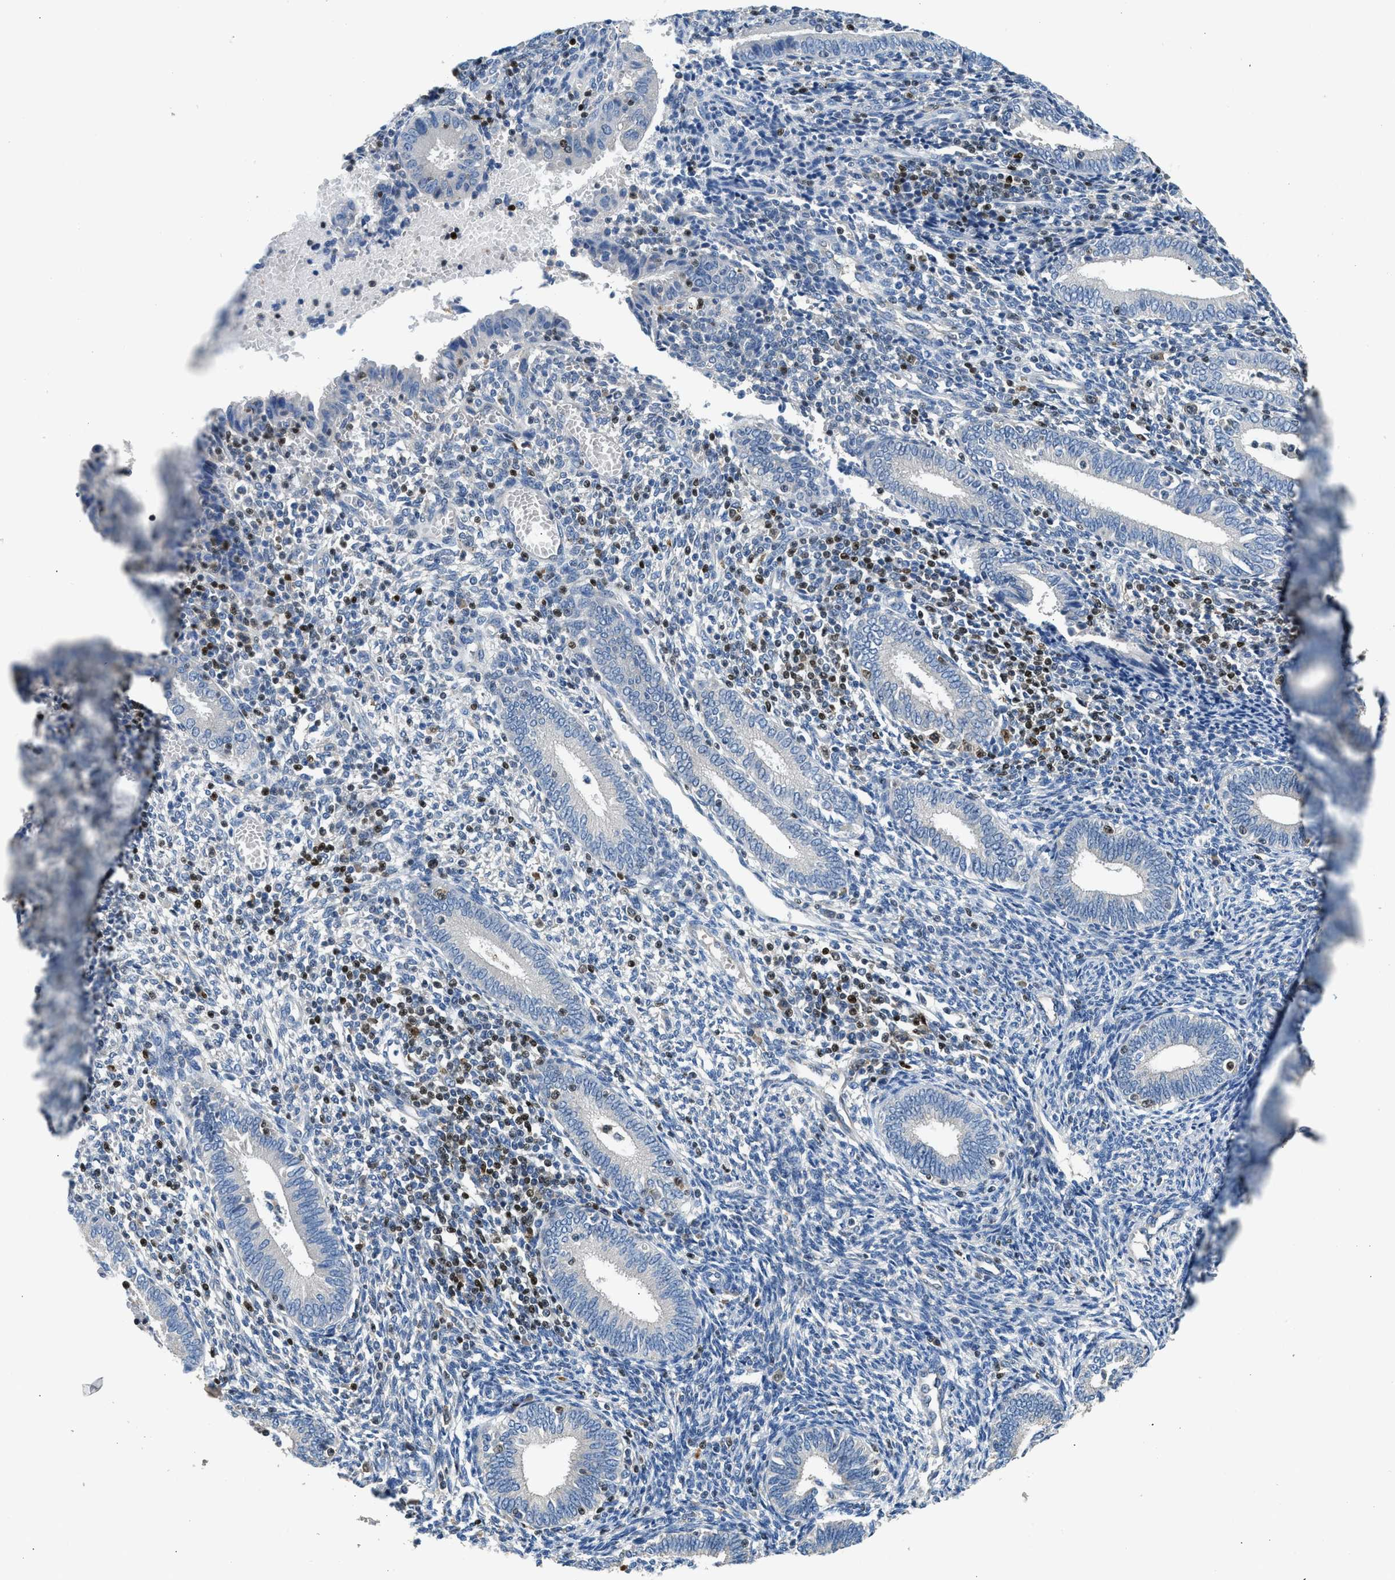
{"staining": {"intensity": "moderate", "quantity": "<25%", "location": "nuclear"}, "tissue": "endometrium", "cell_type": "Cells in endometrial stroma", "image_type": "normal", "snomed": [{"axis": "morphology", "description": "Normal tissue, NOS"}, {"axis": "topography", "description": "Endometrium"}], "caption": "An IHC micrograph of benign tissue is shown. Protein staining in brown shows moderate nuclear positivity in endometrium within cells in endometrial stroma.", "gene": "TOX", "patient": {"sex": "female", "age": 41}}